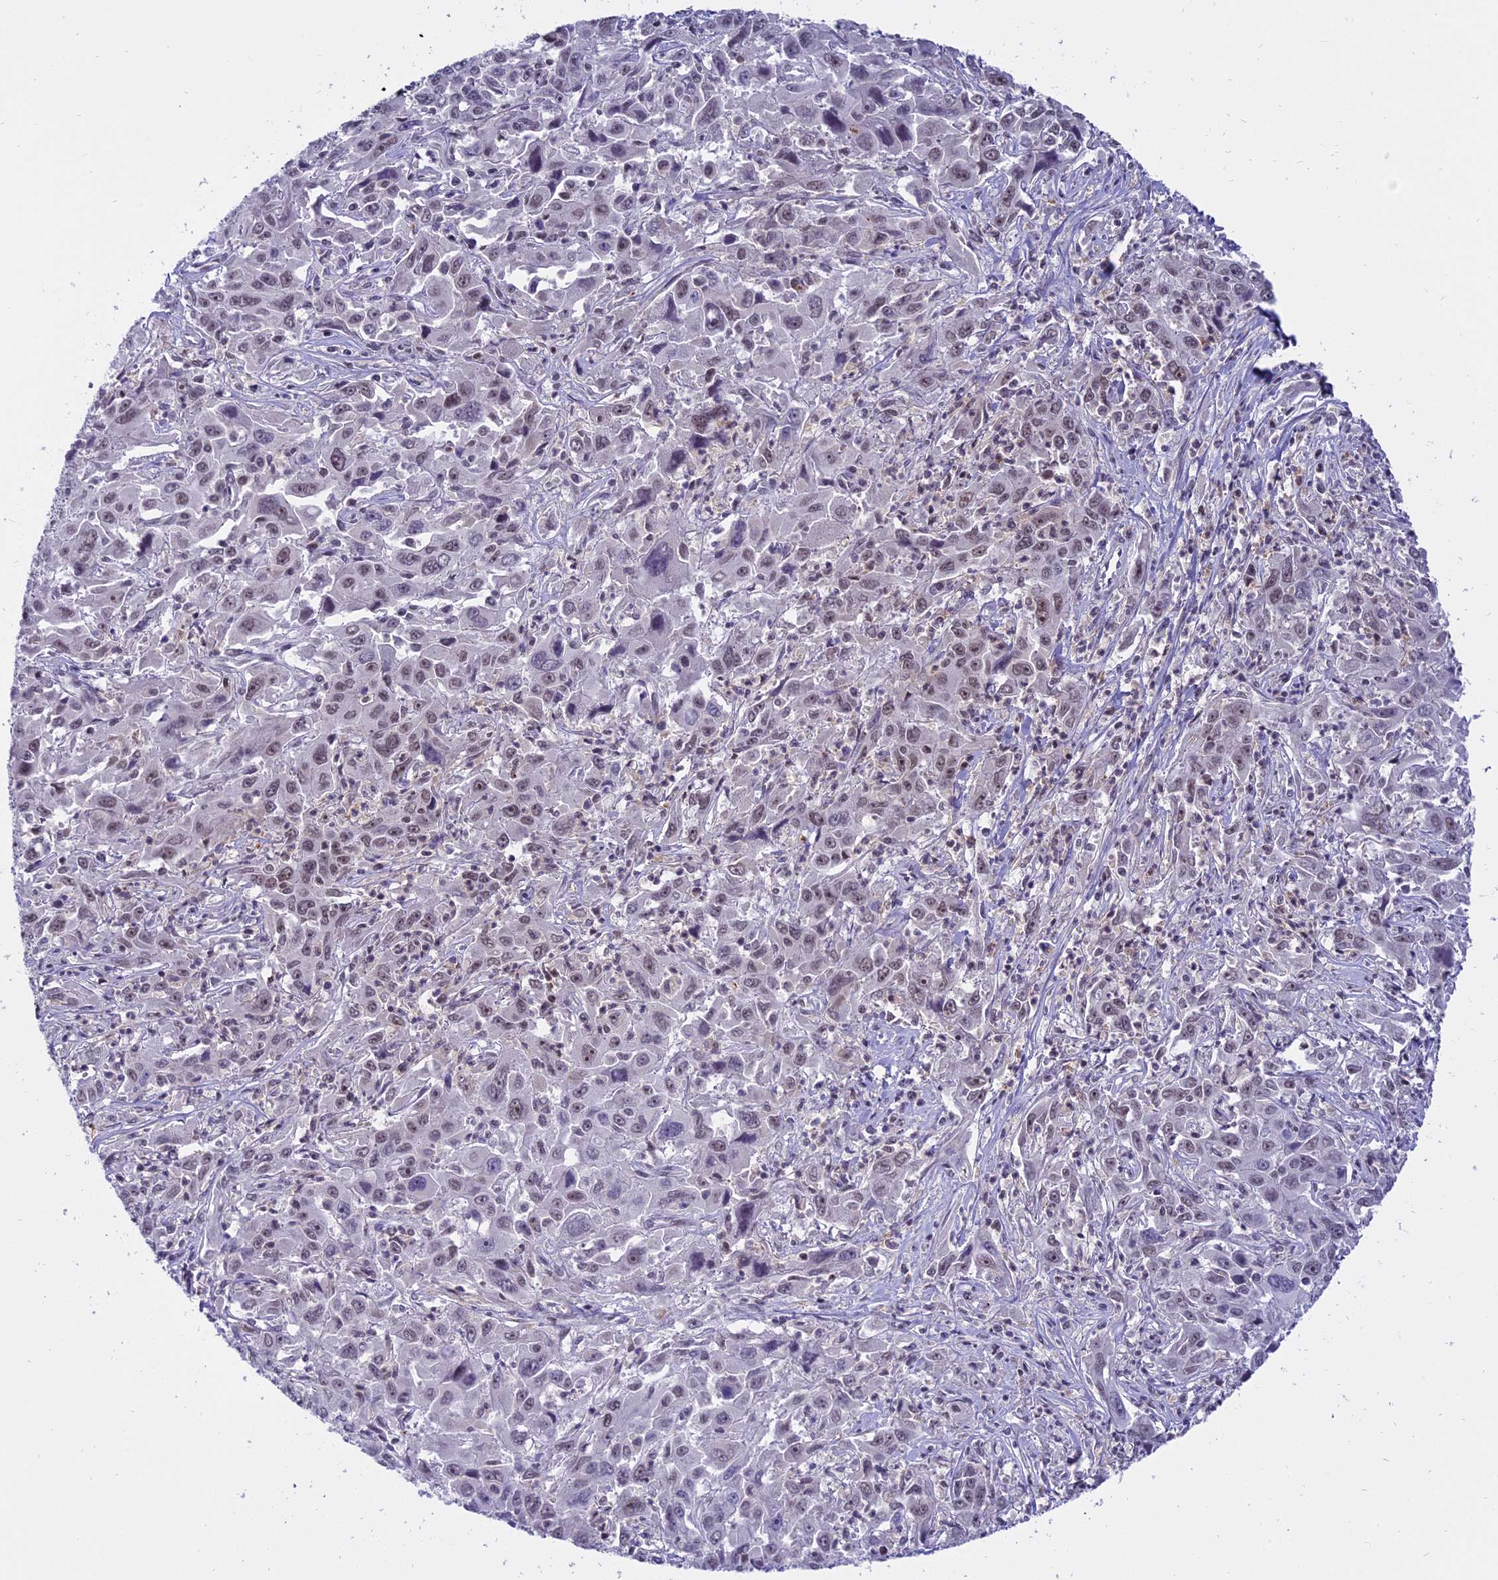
{"staining": {"intensity": "weak", "quantity": "<25%", "location": "nuclear"}, "tissue": "liver cancer", "cell_type": "Tumor cells", "image_type": "cancer", "snomed": [{"axis": "morphology", "description": "Carcinoma, Hepatocellular, NOS"}, {"axis": "topography", "description": "Liver"}], "caption": "High magnification brightfield microscopy of liver cancer (hepatocellular carcinoma) stained with DAB (brown) and counterstained with hematoxylin (blue): tumor cells show no significant expression. (DAB immunohistochemistry with hematoxylin counter stain).", "gene": "TADA3", "patient": {"sex": "male", "age": 63}}